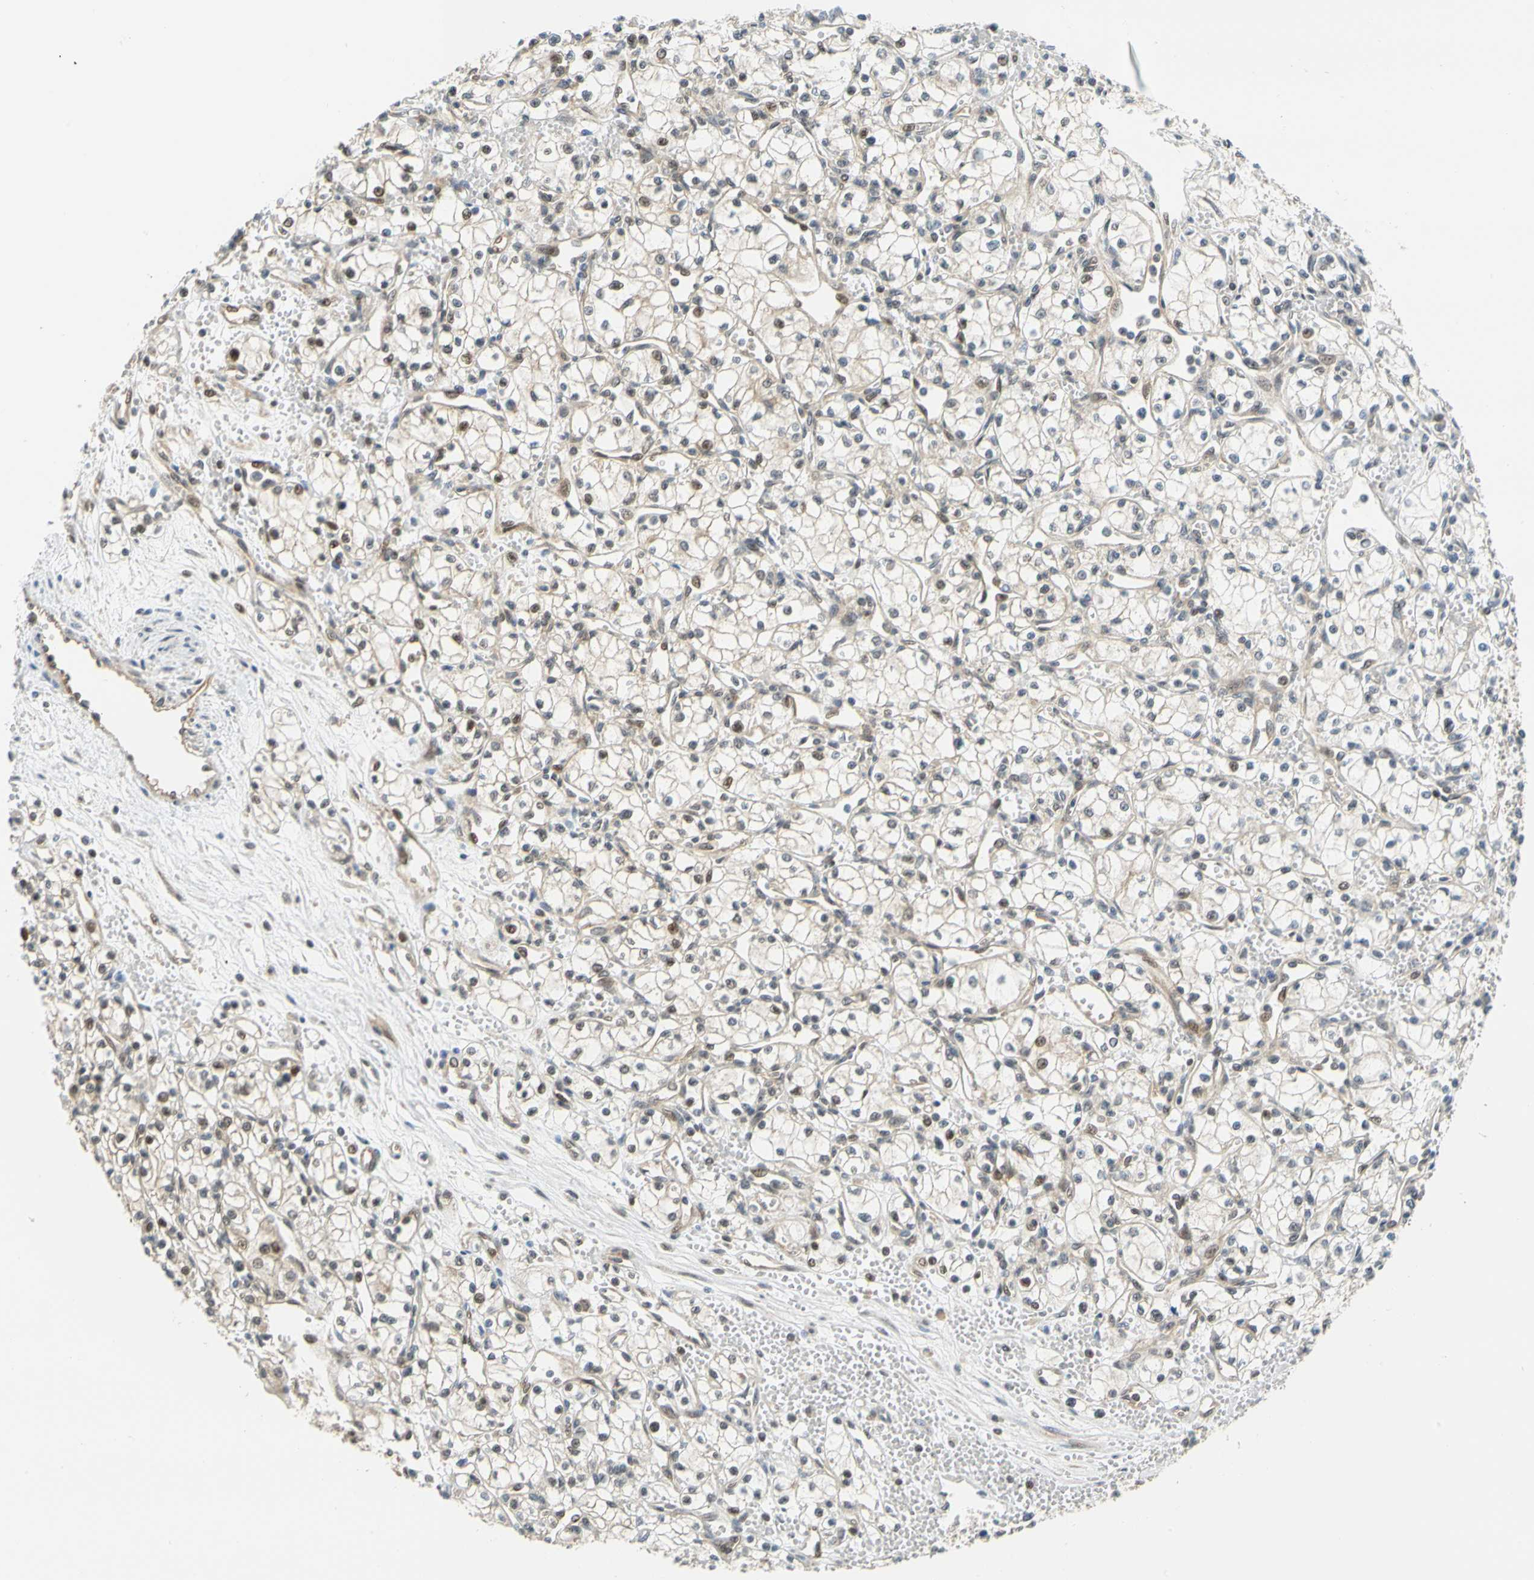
{"staining": {"intensity": "negative", "quantity": "none", "location": "none"}, "tissue": "renal cancer", "cell_type": "Tumor cells", "image_type": "cancer", "snomed": [{"axis": "morphology", "description": "Normal tissue, NOS"}, {"axis": "morphology", "description": "Adenocarcinoma, NOS"}, {"axis": "topography", "description": "Kidney"}], "caption": "Immunohistochemistry (IHC) image of human renal cancer stained for a protein (brown), which exhibits no expression in tumor cells.", "gene": "MAPK9", "patient": {"sex": "male", "age": 59}}